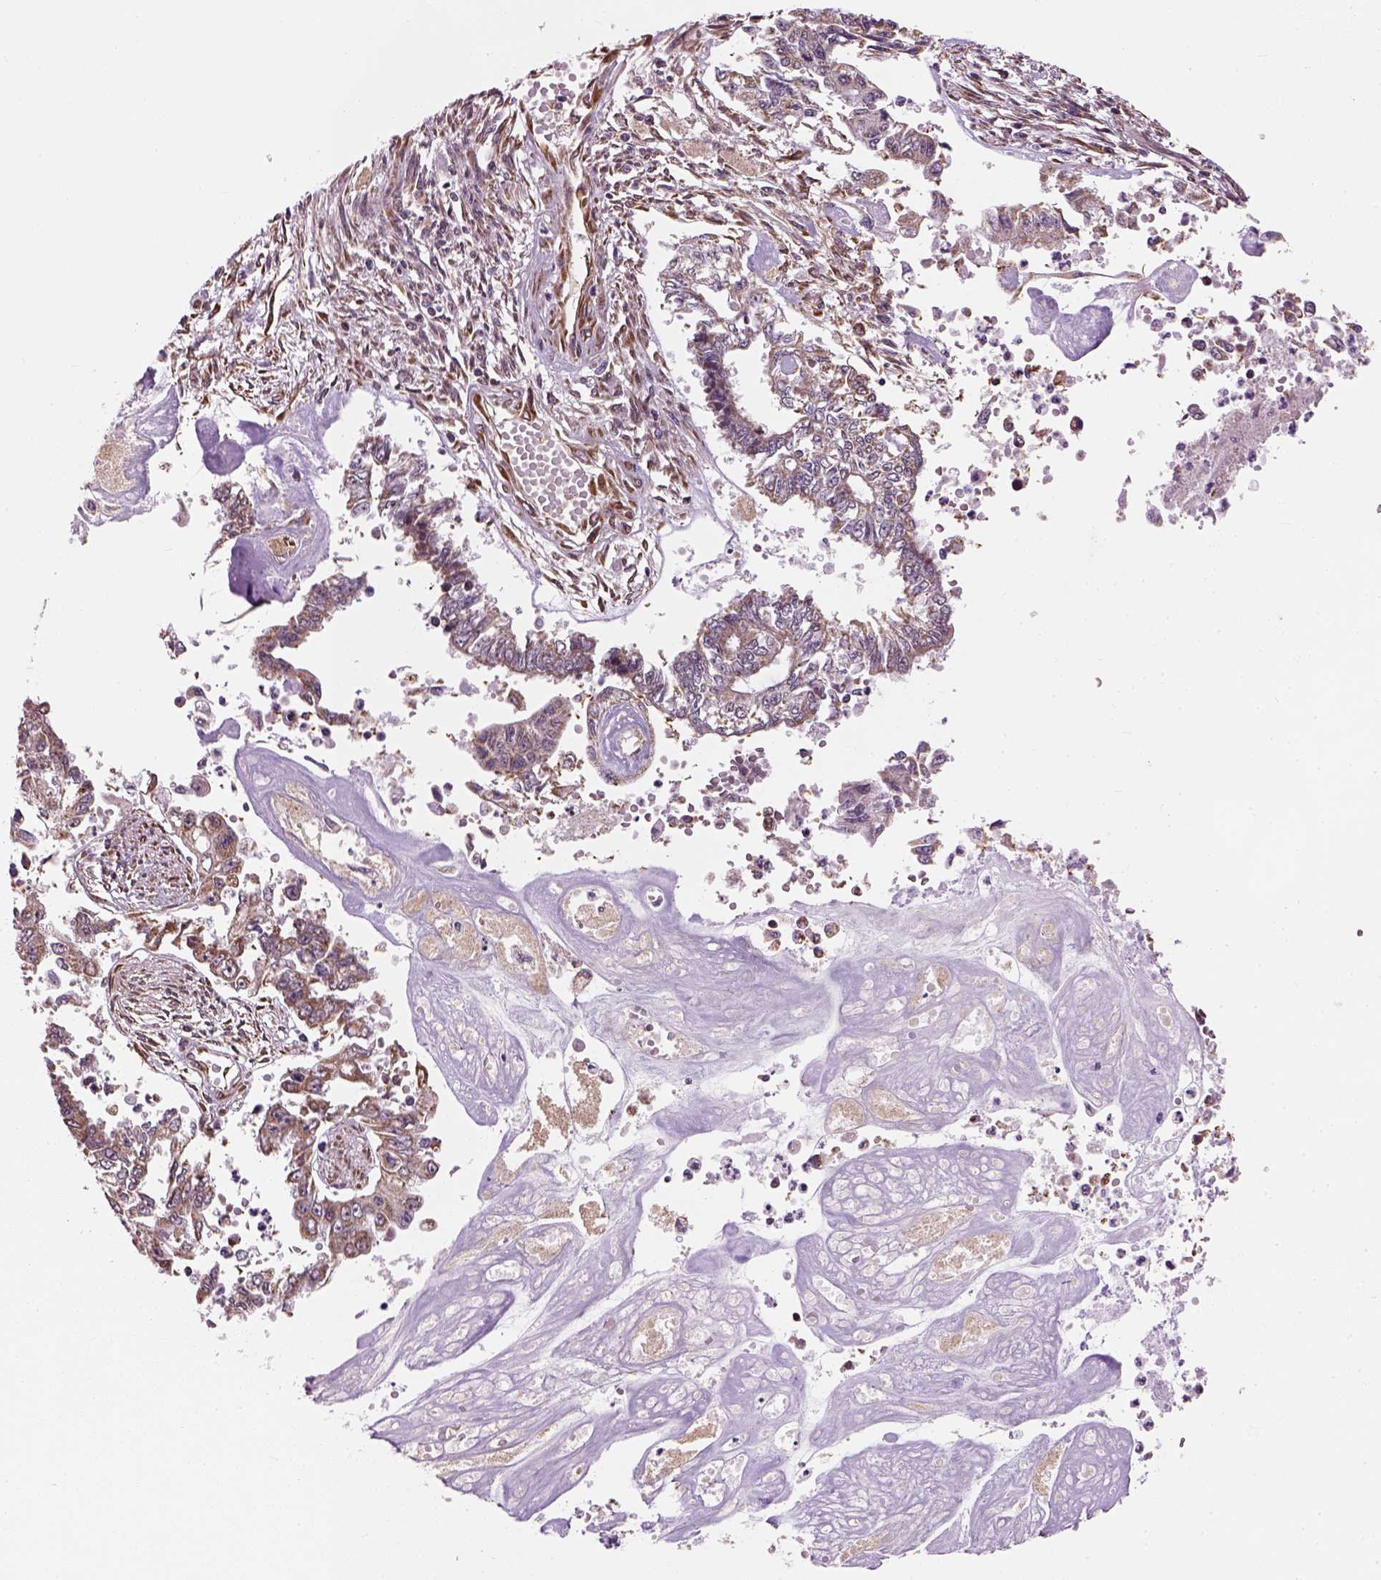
{"staining": {"intensity": "weak", "quantity": "25%-75%", "location": "cytoplasmic/membranous"}, "tissue": "endometrial cancer", "cell_type": "Tumor cells", "image_type": "cancer", "snomed": [{"axis": "morphology", "description": "Adenocarcinoma, NOS"}, {"axis": "topography", "description": "Uterus"}], "caption": "This is a histology image of immunohistochemistry (IHC) staining of adenocarcinoma (endometrial), which shows weak staining in the cytoplasmic/membranous of tumor cells.", "gene": "XK", "patient": {"sex": "female", "age": 59}}